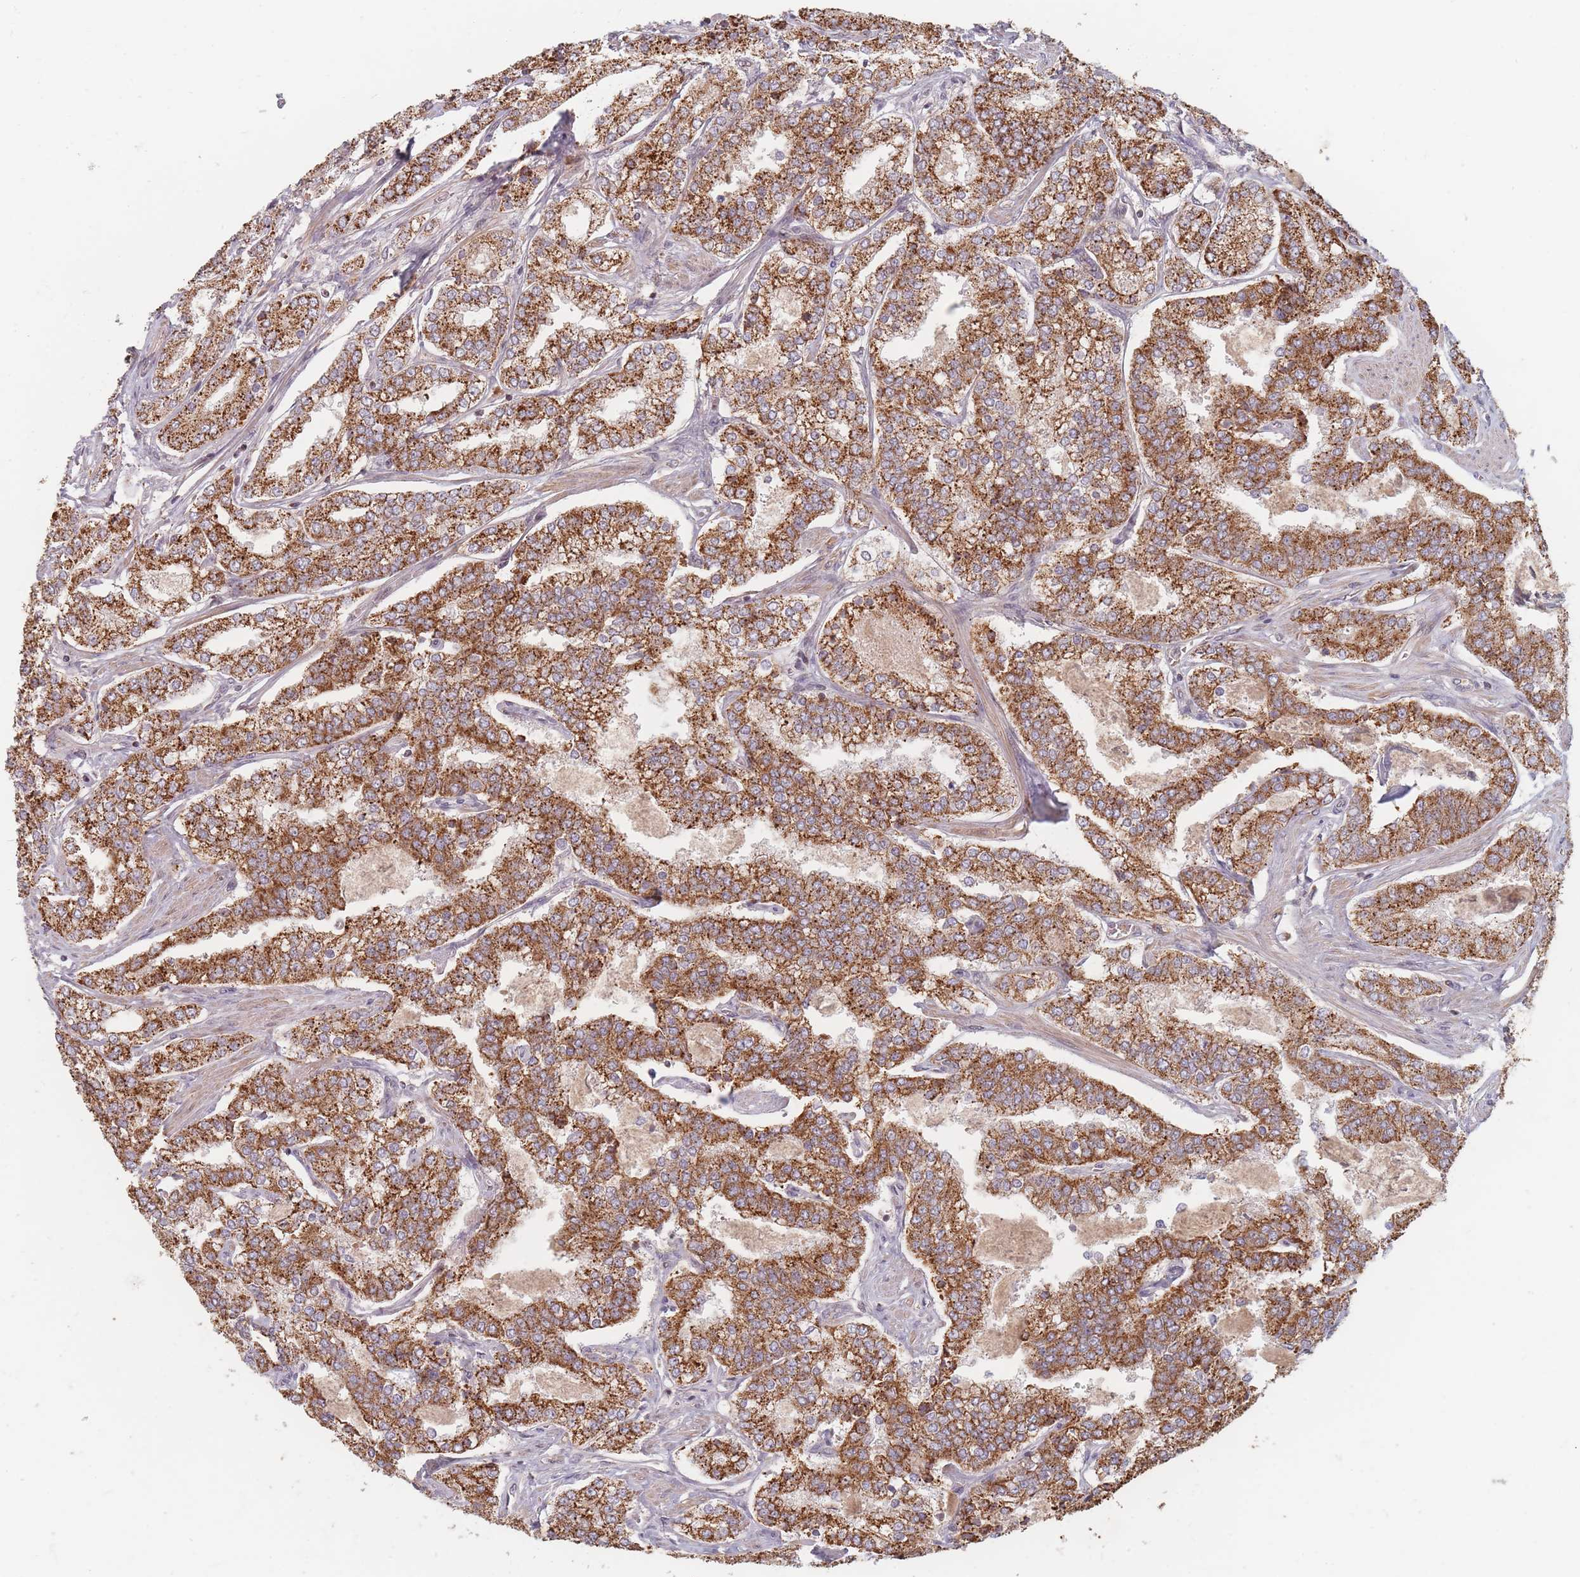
{"staining": {"intensity": "moderate", "quantity": ">75%", "location": "cytoplasmic/membranous"}, "tissue": "prostate cancer", "cell_type": "Tumor cells", "image_type": "cancer", "snomed": [{"axis": "morphology", "description": "Adenocarcinoma, High grade"}, {"axis": "topography", "description": "Prostate"}], "caption": "A high-resolution image shows immunohistochemistry staining of prostate cancer, which exhibits moderate cytoplasmic/membranous staining in about >75% of tumor cells. (Brightfield microscopy of DAB IHC at high magnification).", "gene": "OR2M4", "patient": {"sex": "male", "age": 63}}